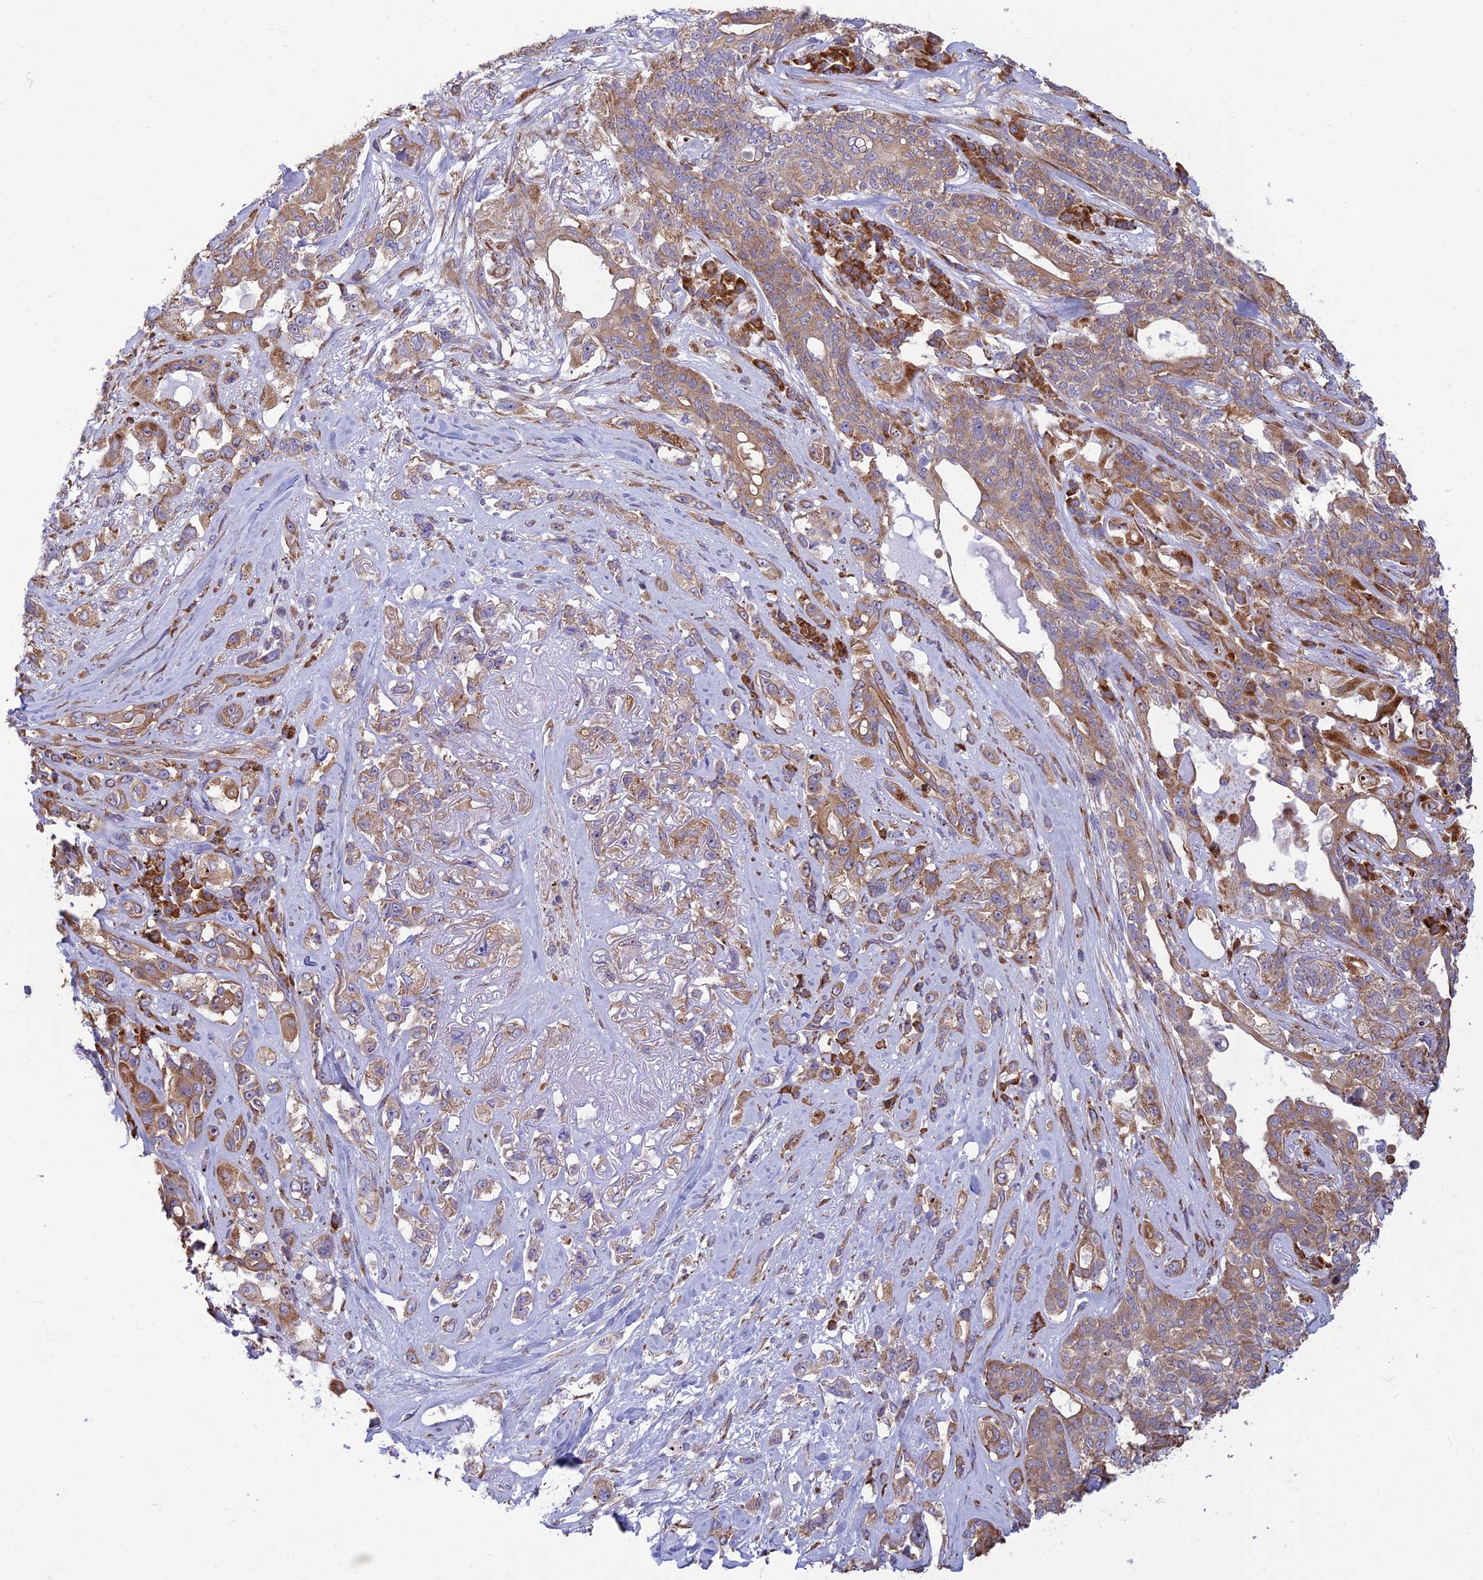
{"staining": {"intensity": "moderate", "quantity": "<25%", "location": "cytoplasmic/membranous"}, "tissue": "lung cancer", "cell_type": "Tumor cells", "image_type": "cancer", "snomed": [{"axis": "morphology", "description": "Squamous cell carcinoma, NOS"}, {"axis": "topography", "description": "Lung"}], "caption": "Immunohistochemistry (IHC) (DAB) staining of human squamous cell carcinoma (lung) reveals moderate cytoplasmic/membranous protein positivity in approximately <25% of tumor cells.", "gene": "RPL17-C18orf32", "patient": {"sex": "female", "age": 70}}